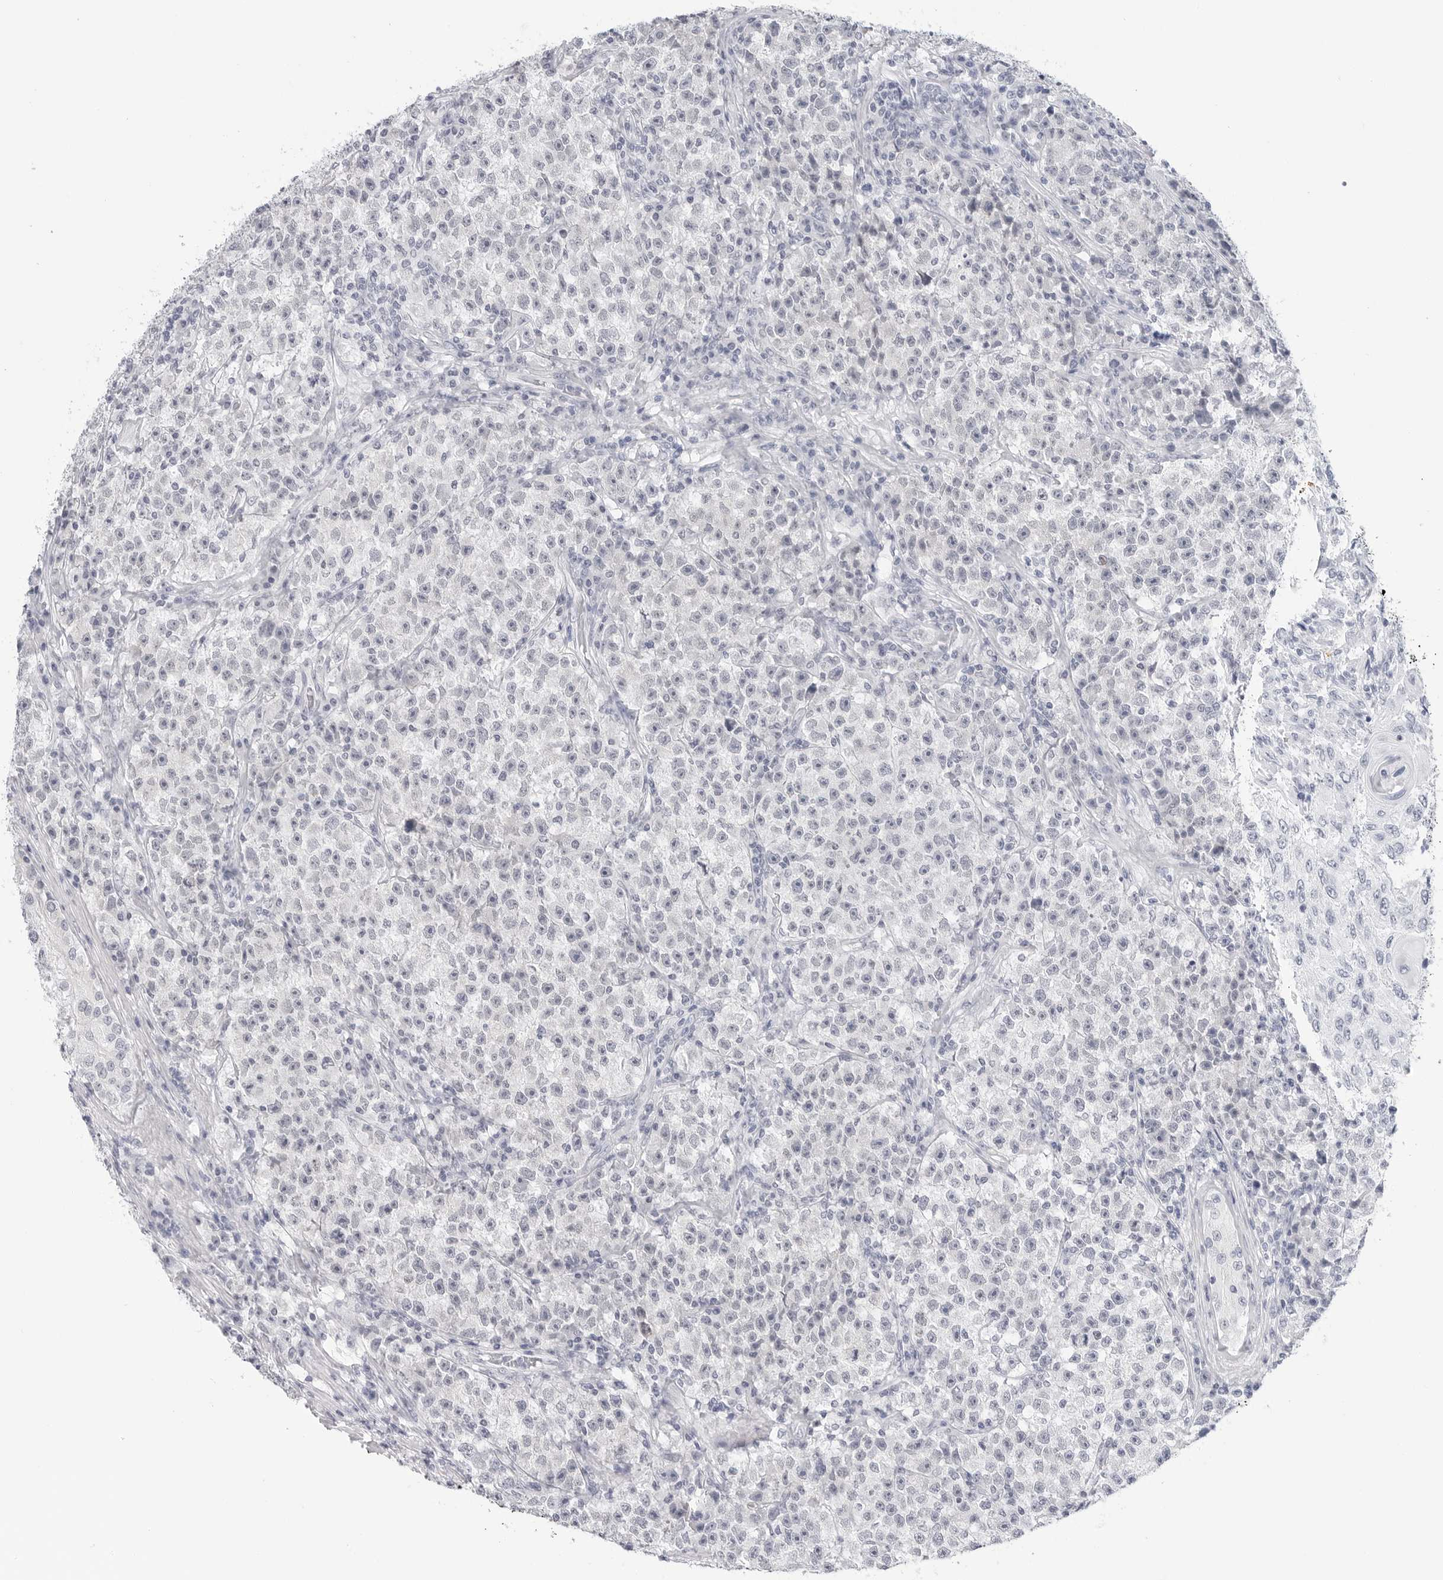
{"staining": {"intensity": "negative", "quantity": "none", "location": "none"}, "tissue": "testis cancer", "cell_type": "Tumor cells", "image_type": "cancer", "snomed": [{"axis": "morphology", "description": "Seminoma, NOS"}, {"axis": "topography", "description": "Testis"}], "caption": "This is an immunohistochemistry image of testis cancer (seminoma). There is no staining in tumor cells.", "gene": "HSPB7", "patient": {"sex": "male", "age": 22}}